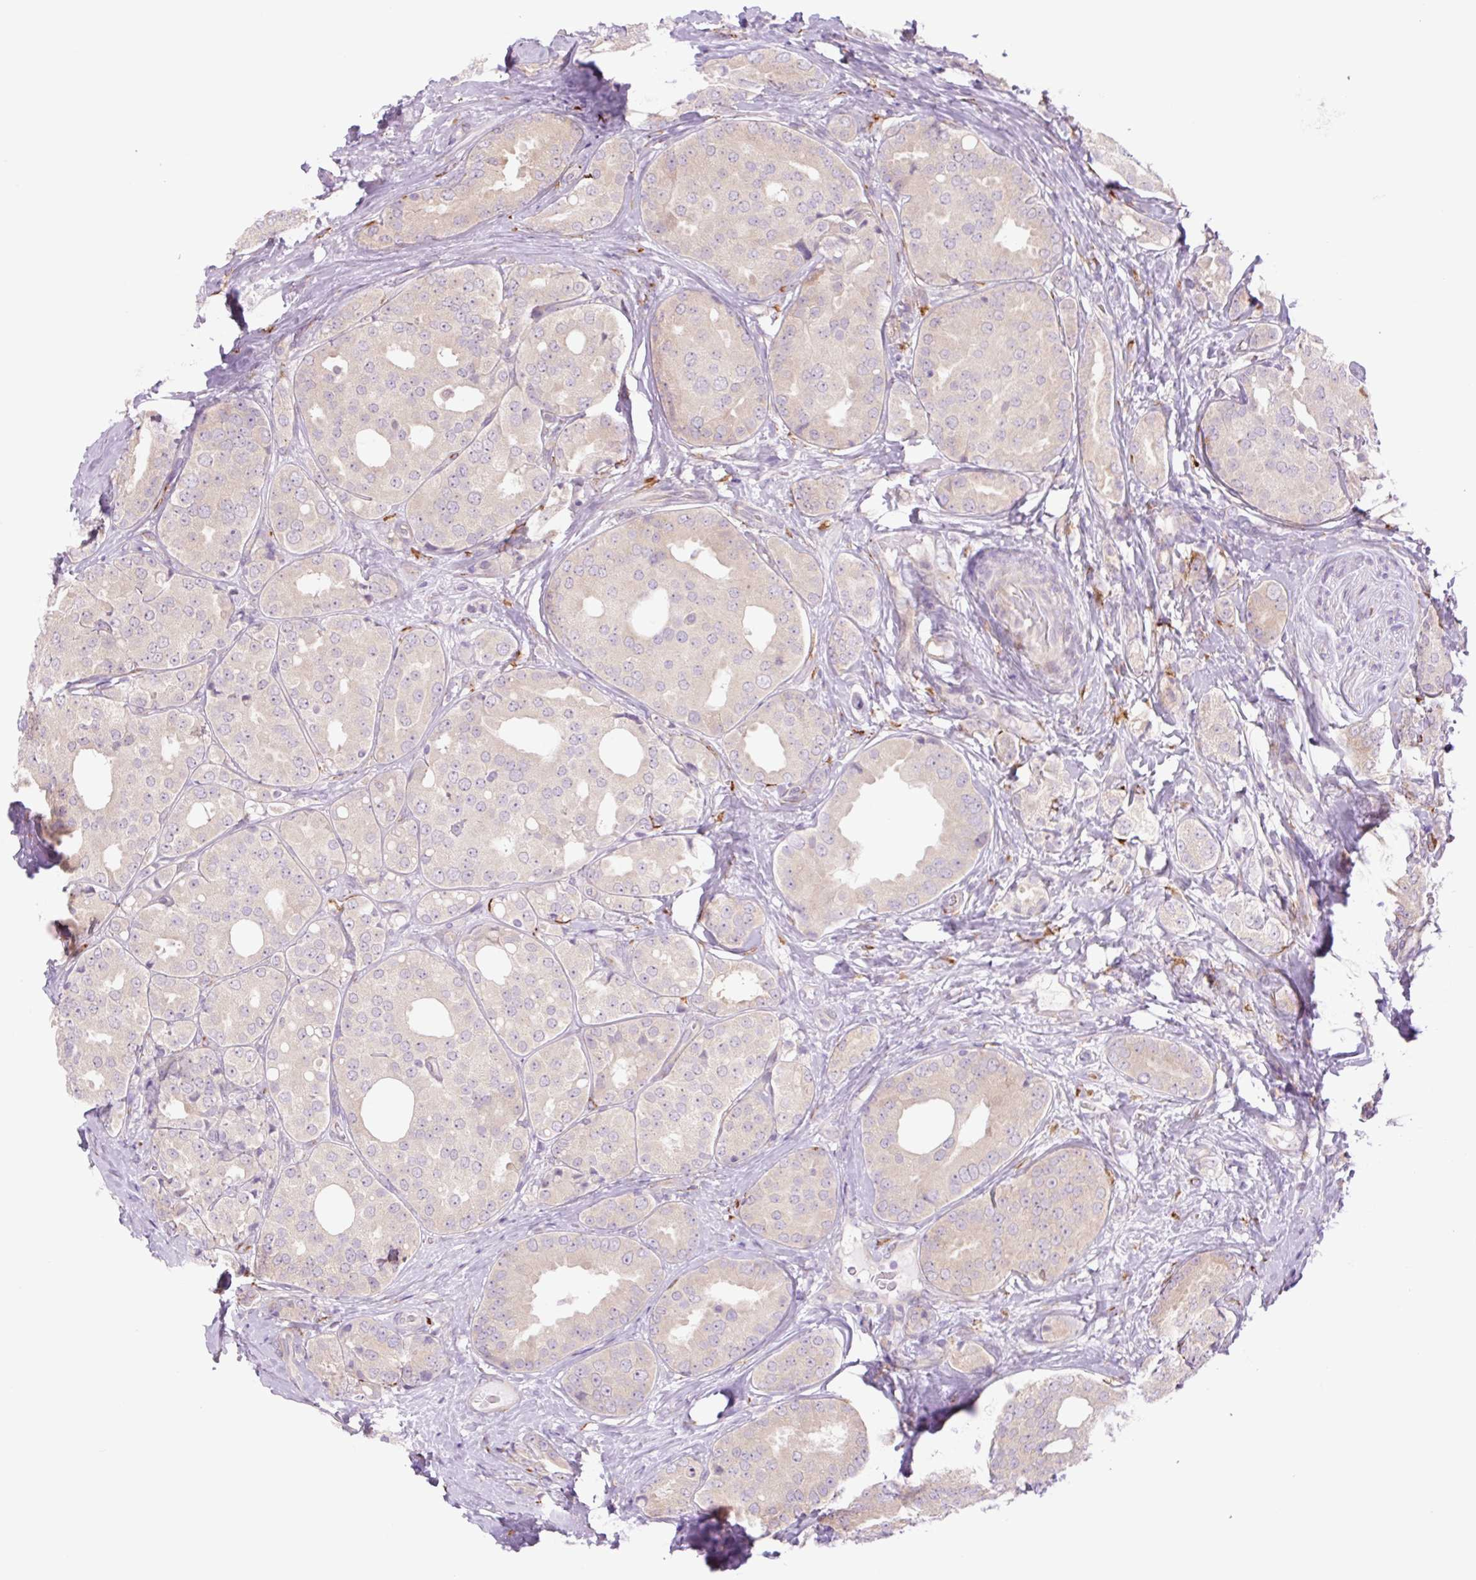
{"staining": {"intensity": "weak", "quantity": "25%-75%", "location": "cytoplasmic/membranous"}, "tissue": "prostate cancer", "cell_type": "Tumor cells", "image_type": "cancer", "snomed": [{"axis": "morphology", "description": "Adenocarcinoma, High grade"}, {"axis": "topography", "description": "Prostate"}], "caption": "Adenocarcinoma (high-grade) (prostate) was stained to show a protein in brown. There is low levels of weak cytoplasmic/membranous staining in approximately 25%-75% of tumor cells.", "gene": "COL5A1", "patient": {"sex": "male", "age": 63}}